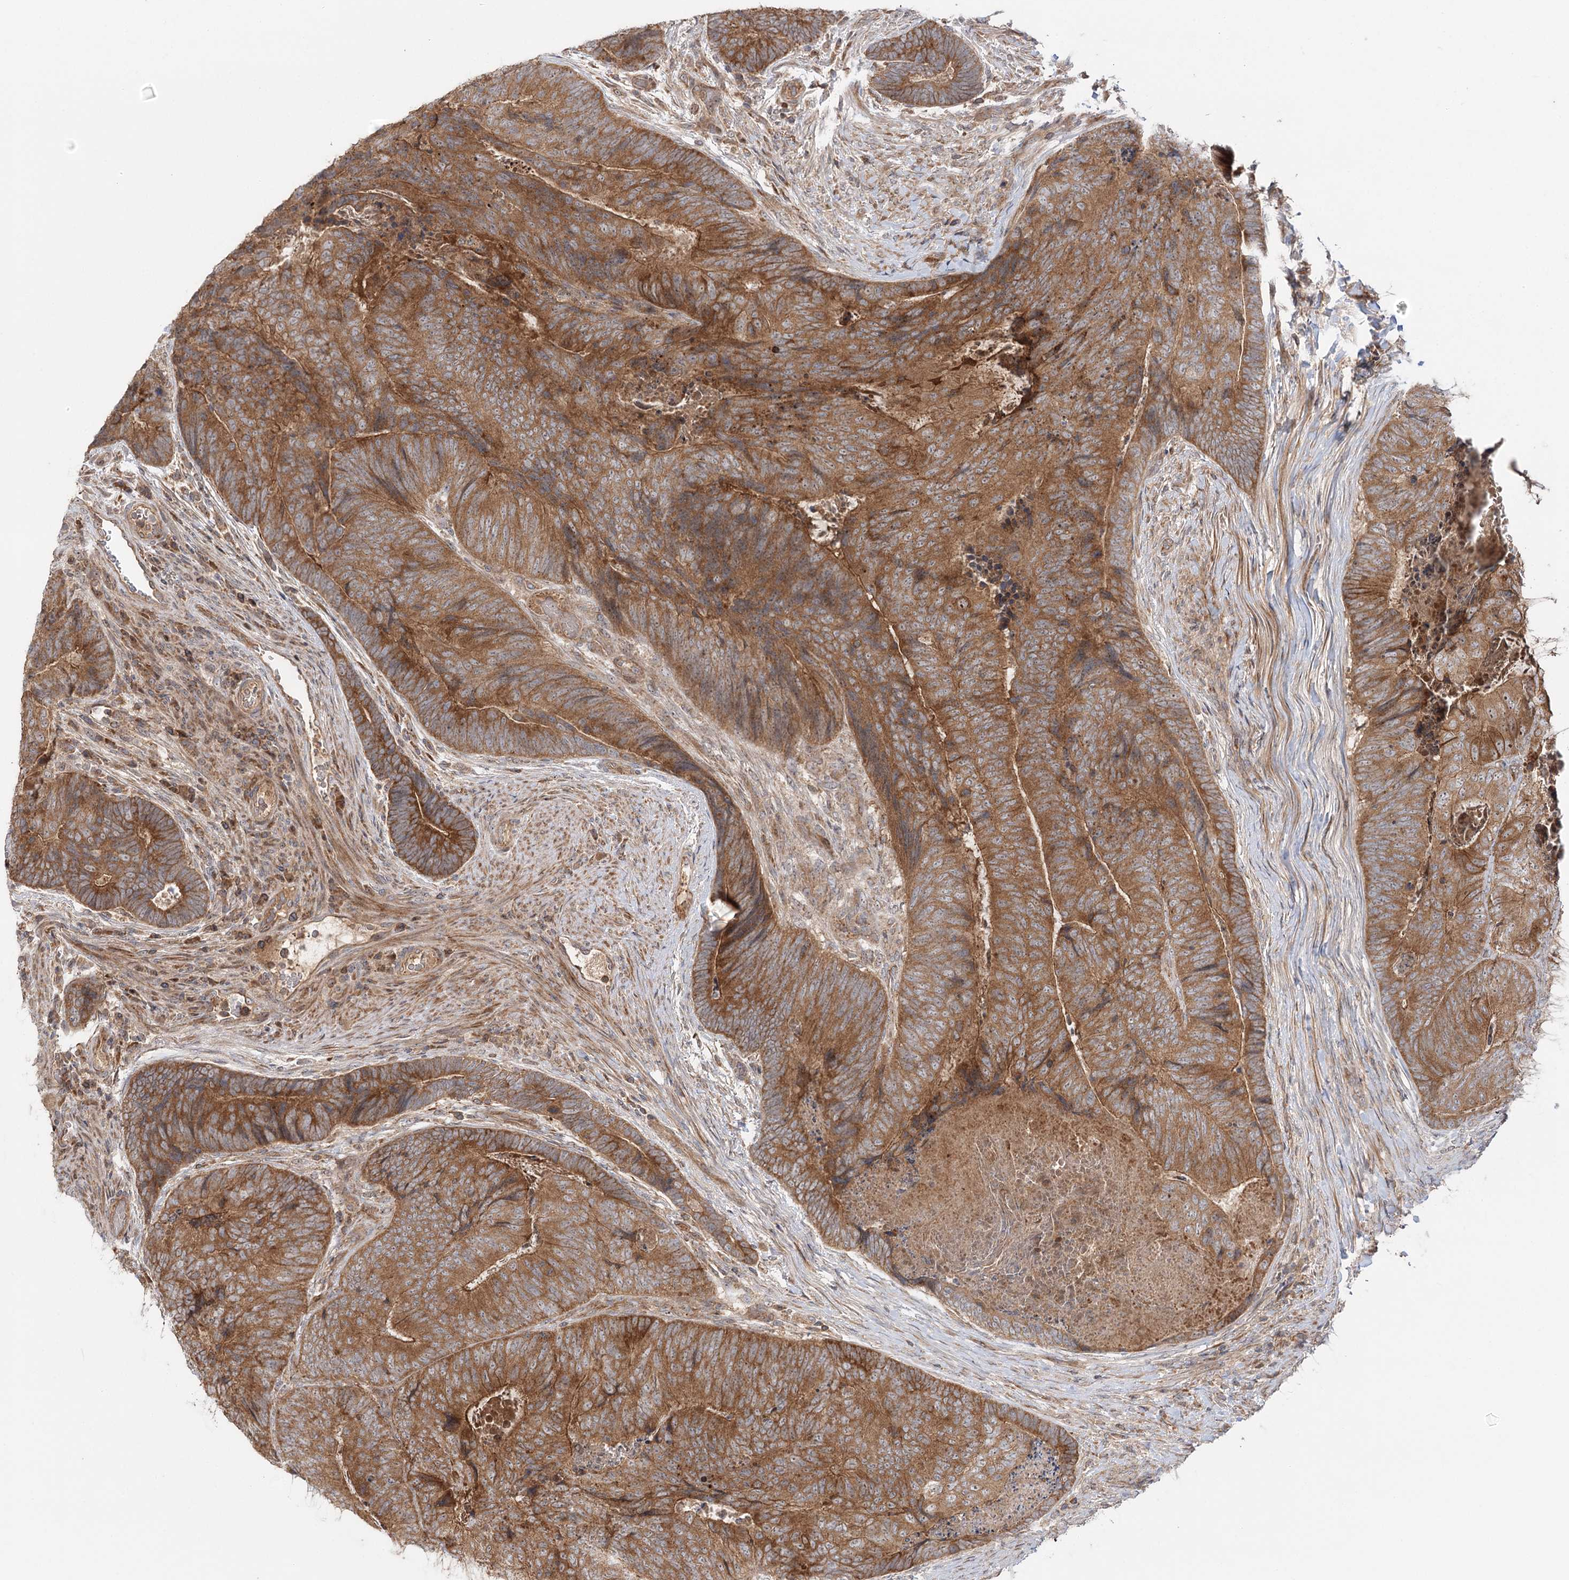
{"staining": {"intensity": "strong", "quantity": ">75%", "location": "cytoplasmic/membranous"}, "tissue": "colorectal cancer", "cell_type": "Tumor cells", "image_type": "cancer", "snomed": [{"axis": "morphology", "description": "Adenocarcinoma, NOS"}, {"axis": "topography", "description": "Colon"}], "caption": "Protein staining displays strong cytoplasmic/membranous staining in approximately >75% of tumor cells in colorectal cancer (adenocarcinoma).", "gene": "RAPGEF6", "patient": {"sex": "female", "age": 67}}